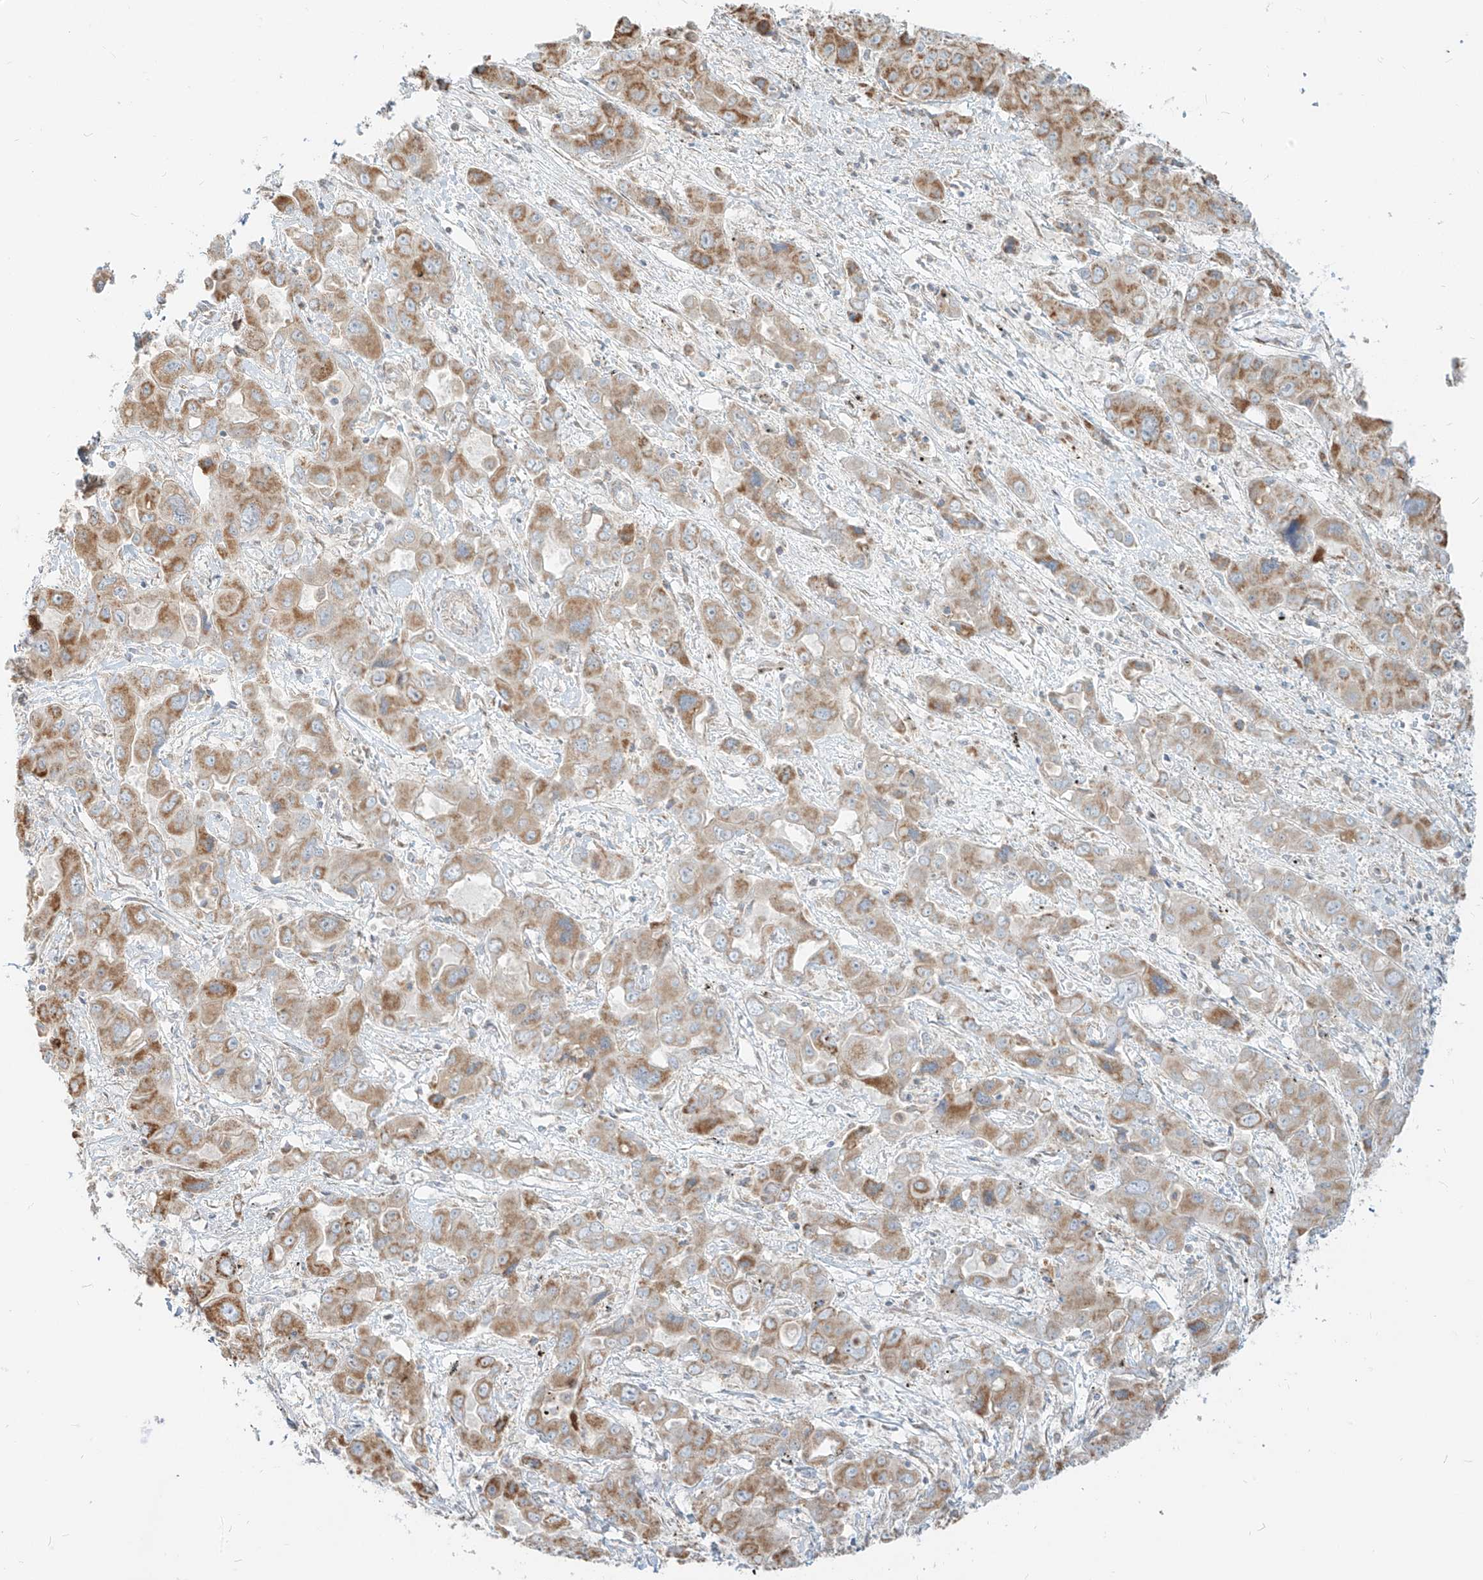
{"staining": {"intensity": "moderate", "quantity": ">75%", "location": "cytoplasmic/membranous"}, "tissue": "liver cancer", "cell_type": "Tumor cells", "image_type": "cancer", "snomed": [{"axis": "morphology", "description": "Cholangiocarcinoma"}, {"axis": "topography", "description": "Liver"}], "caption": "Immunohistochemical staining of liver cancer shows medium levels of moderate cytoplasmic/membranous protein positivity in about >75% of tumor cells. The staining was performed using DAB to visualize the protein expression in brown, while the nuclei were stained in blue with hematoxylin (Magnification: 20x).", "gene": "ZIM3", "patient": {"sex": "male", "age": 67}}